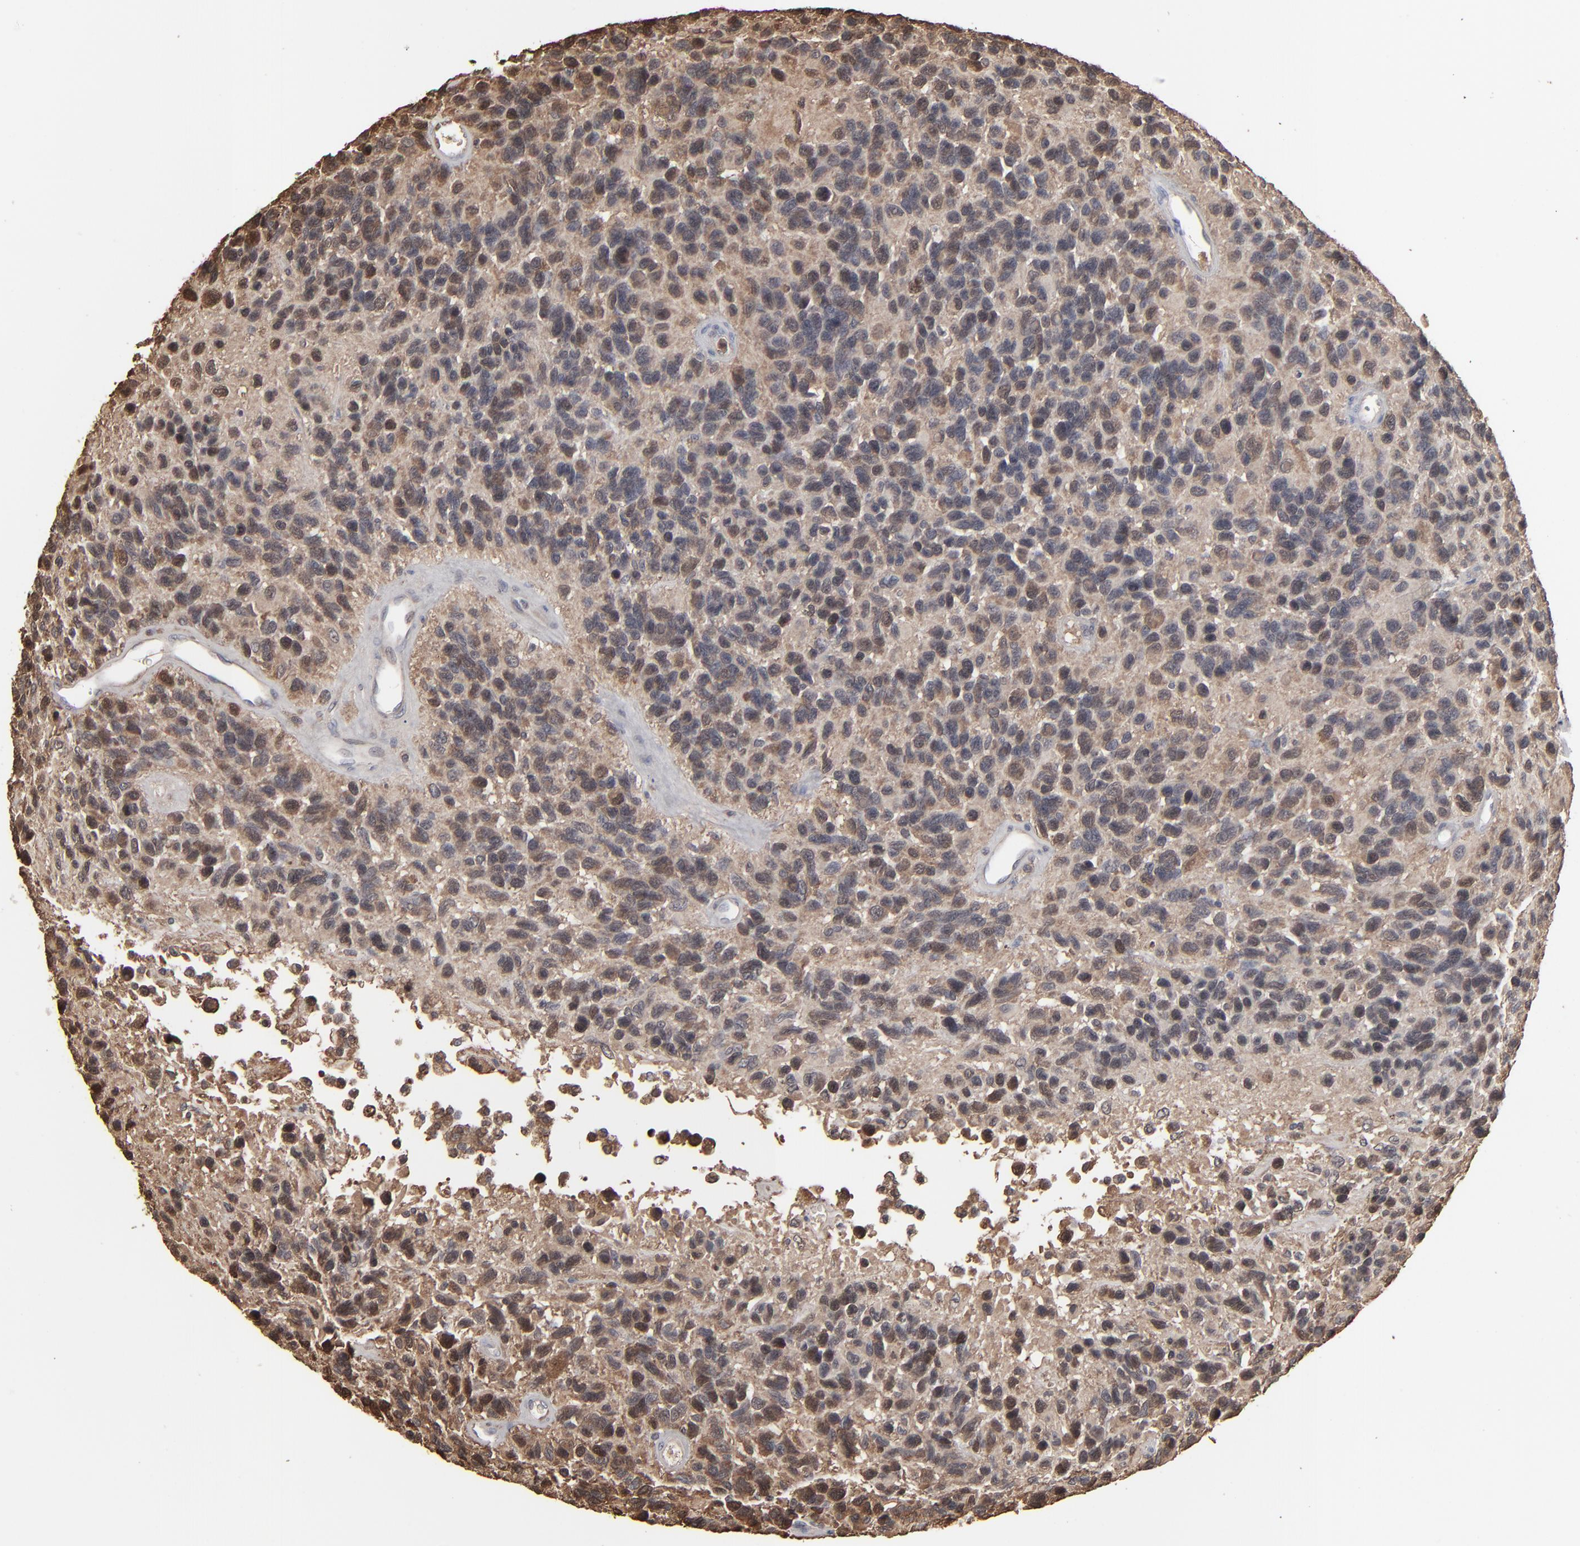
{"staining": {"intensity": "moderate", "quantity": ">75%", "location": "cytoplasmic/membranous"}, "tissue": "glioma", "cell_type": "Tumor cells", "image_type": "cancer", "snomed": [{"axis": "morphology", "description": "Glioma, malignant, High grade"}, {"axis": "topography", "description": "Brain"}], "caption": "An IHC micrograph of tumor tissue is shown. Protein staining in brown highlights moderate cytoplasmic/membranous positivity in glioma within tumor cells. (brown staining indicates protein expression, while blue staining denotes nuclei).", "gene": "NME1-NME2", "patient": {"sex": "male", "age": 77}}